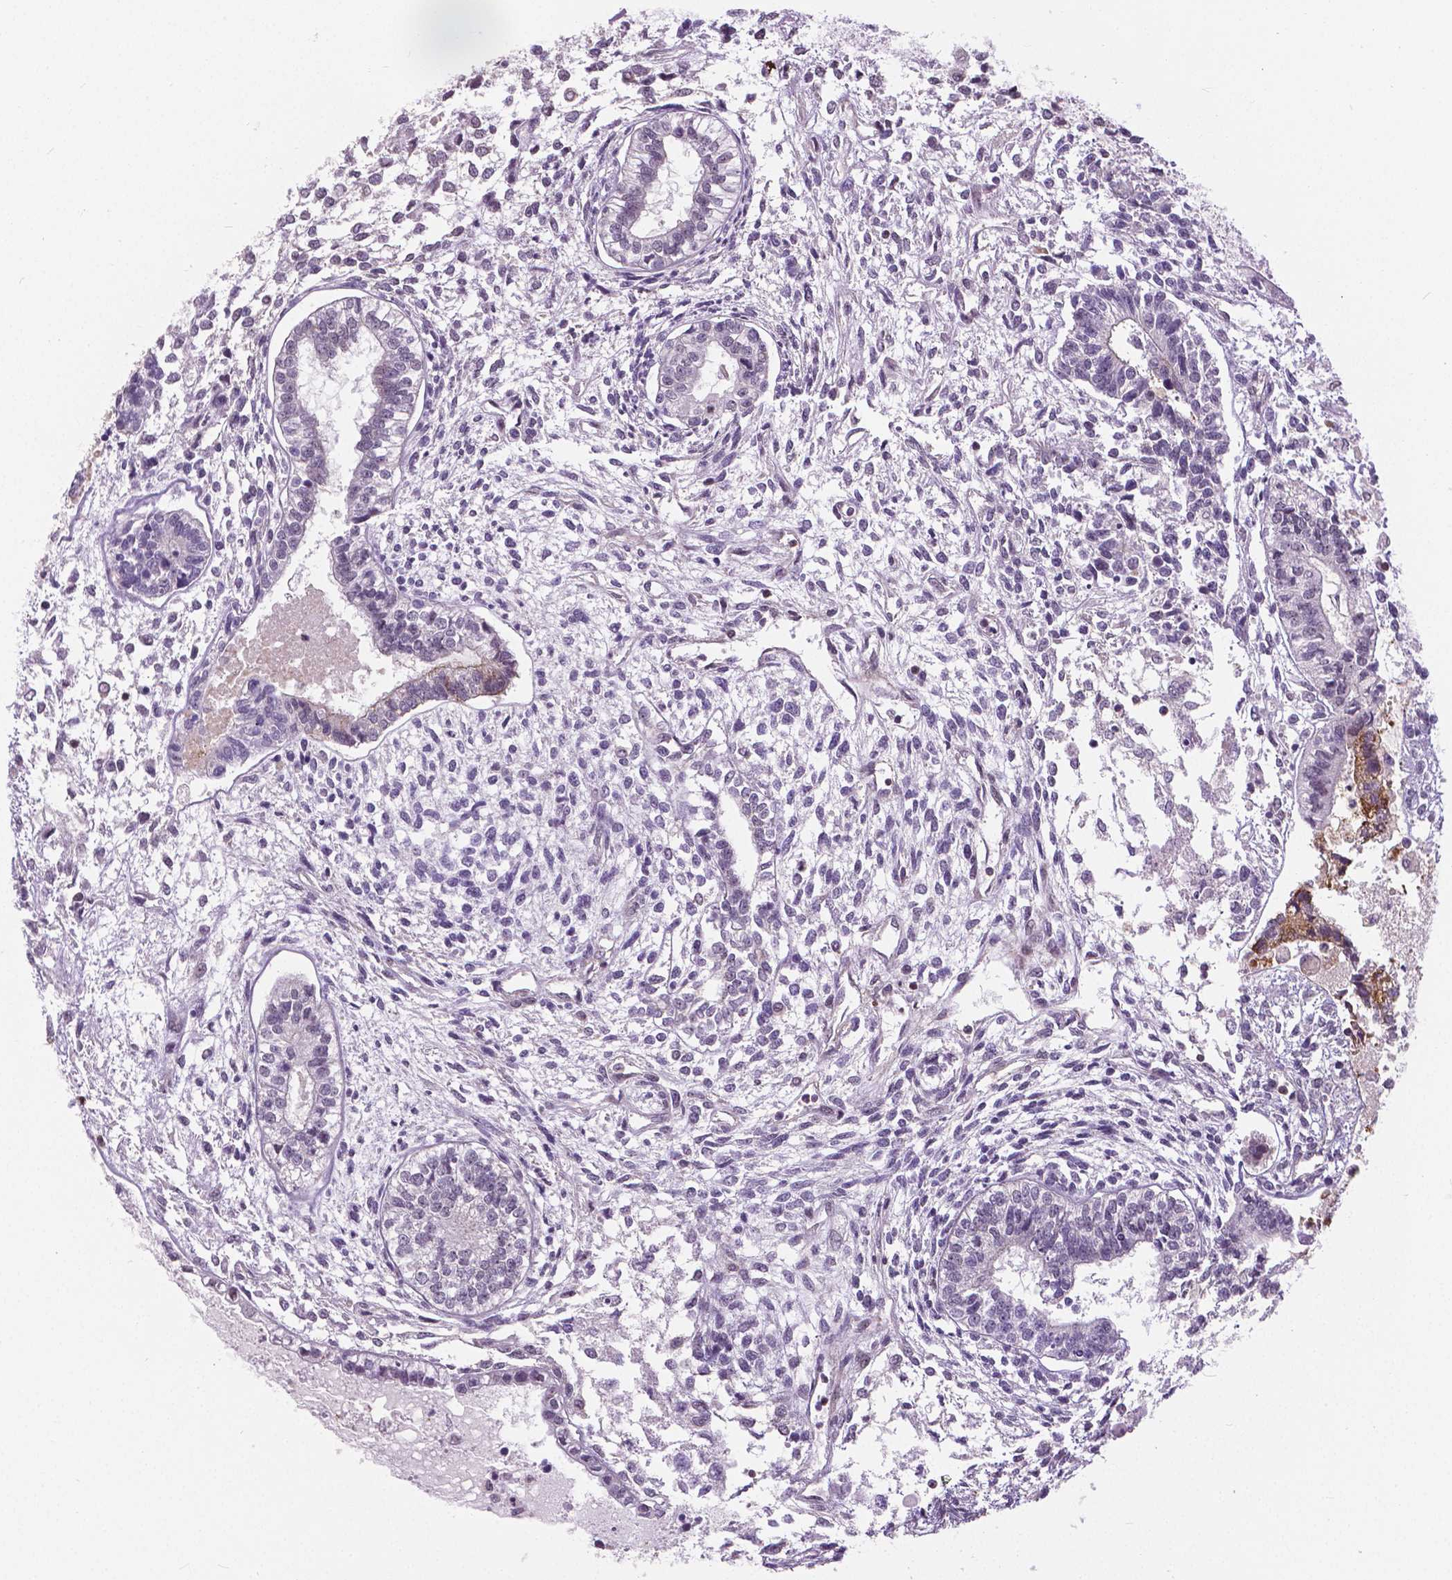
{"staining": {"intensity": "weak", "quantity": "<25%", "location": "cytoplasmic/membranous"}, "tissue": "testis cancer", "cell_type": "Tumor cells", "image_type": "cancer", "snomed": [{"axis": "morphology", "description": "Carcinoma, Embryonal, NOS"}, {"axis": "topography", "description": "Testis"}], "caption": "Immunohistochemical staining of human testis embryonal carcinoma displays no significant staining in tumor cells.", "gene": "ANXA13", "patient": {"sex": "male", "age": 37}}